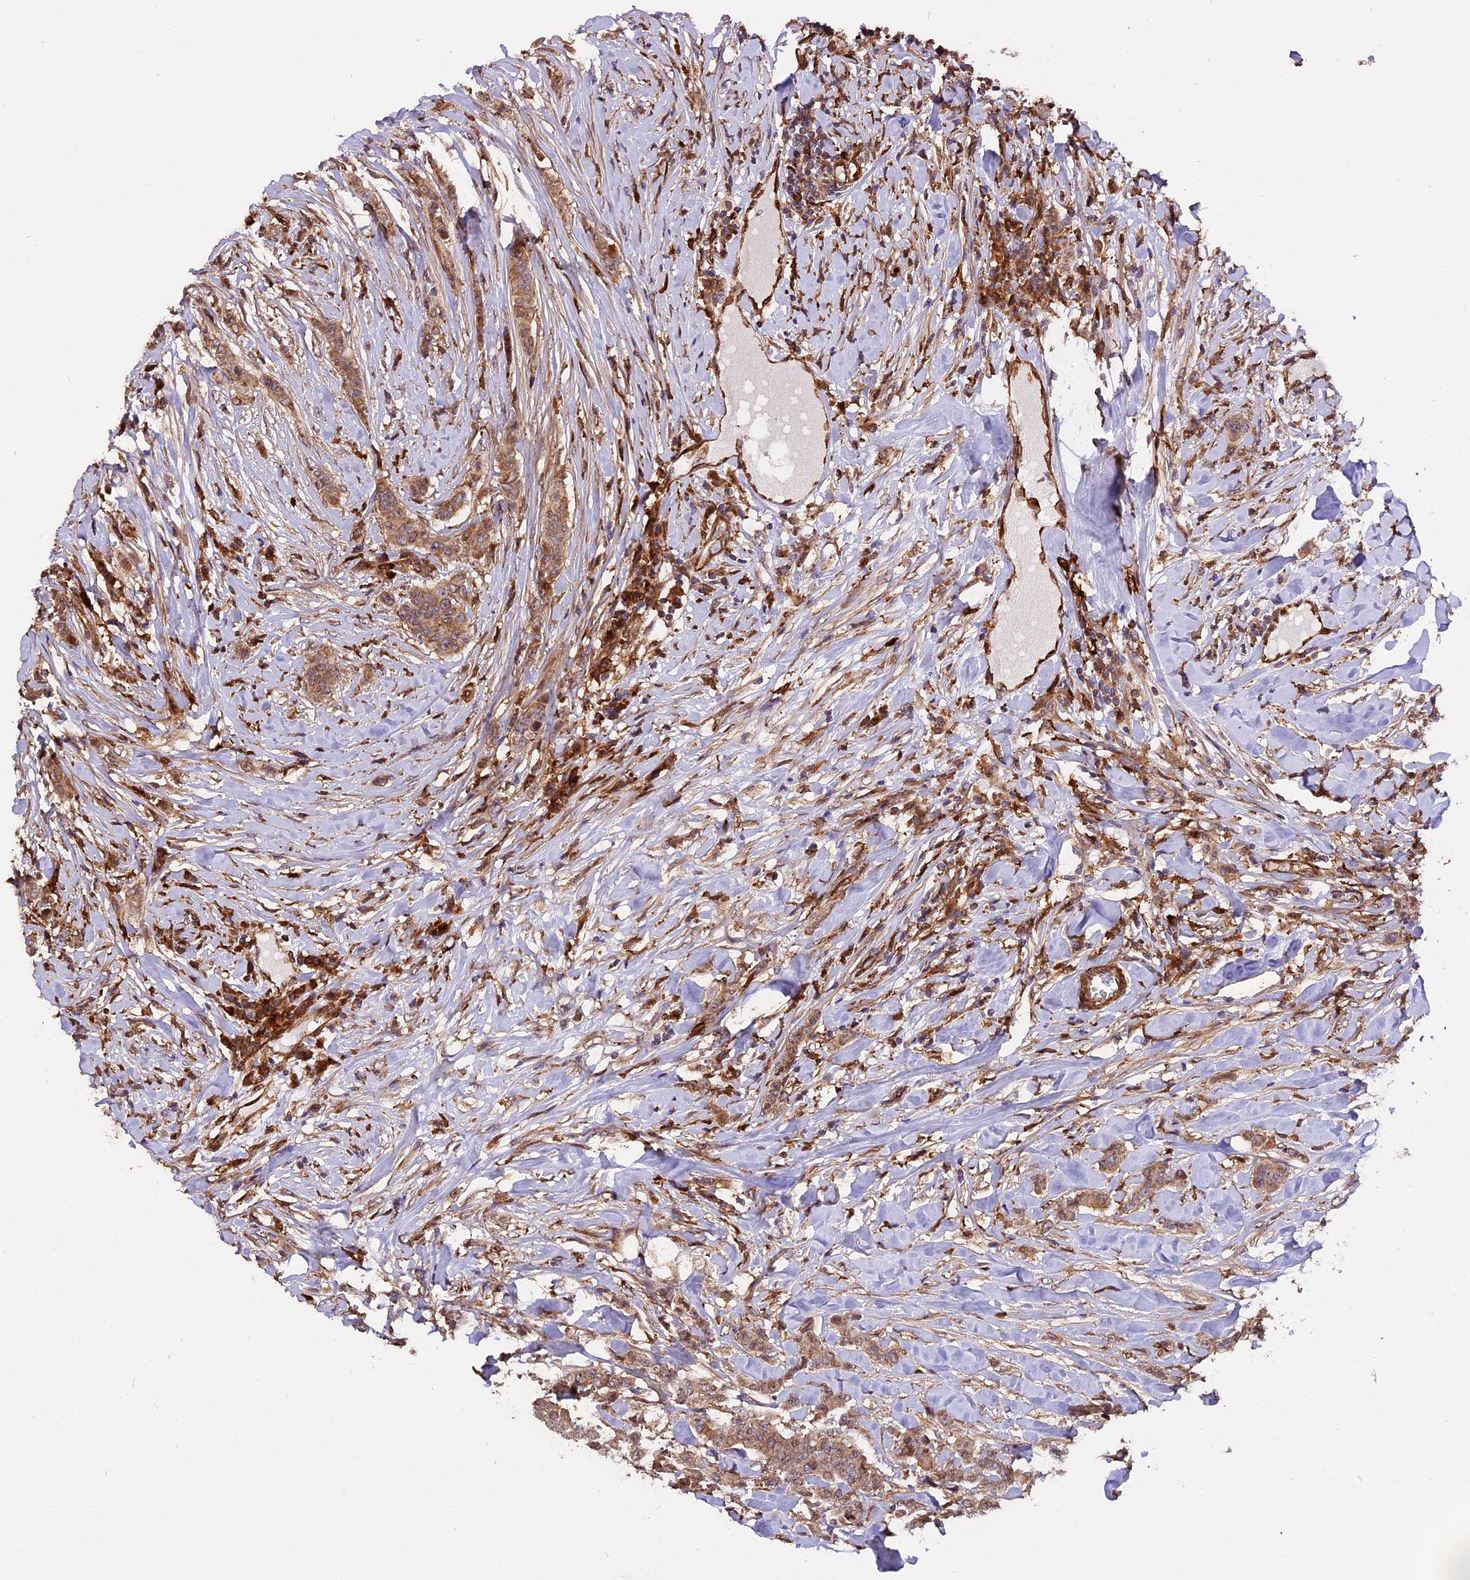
{"staining": {"intensity": "moderate", "quantity": ">75%", "location": "cytoplasmic/membranous"}, "tissue": "breast cancer", "cell_type": "Tumor cells", "image_type": "cancer", "snomed": [{"axis": "morphology", "description": "Duct carcinoma"}, {"axis": "topography", "description": "Breast"}], "caption": "Breast infiltrating ductal carcinoma stained with a brown dye shows moderate cytoplasmic/membranous positive expression in about >75% of tumor cells.", "gene": "HERPUD1", "patient": {"sex": "female", "age": 40}}